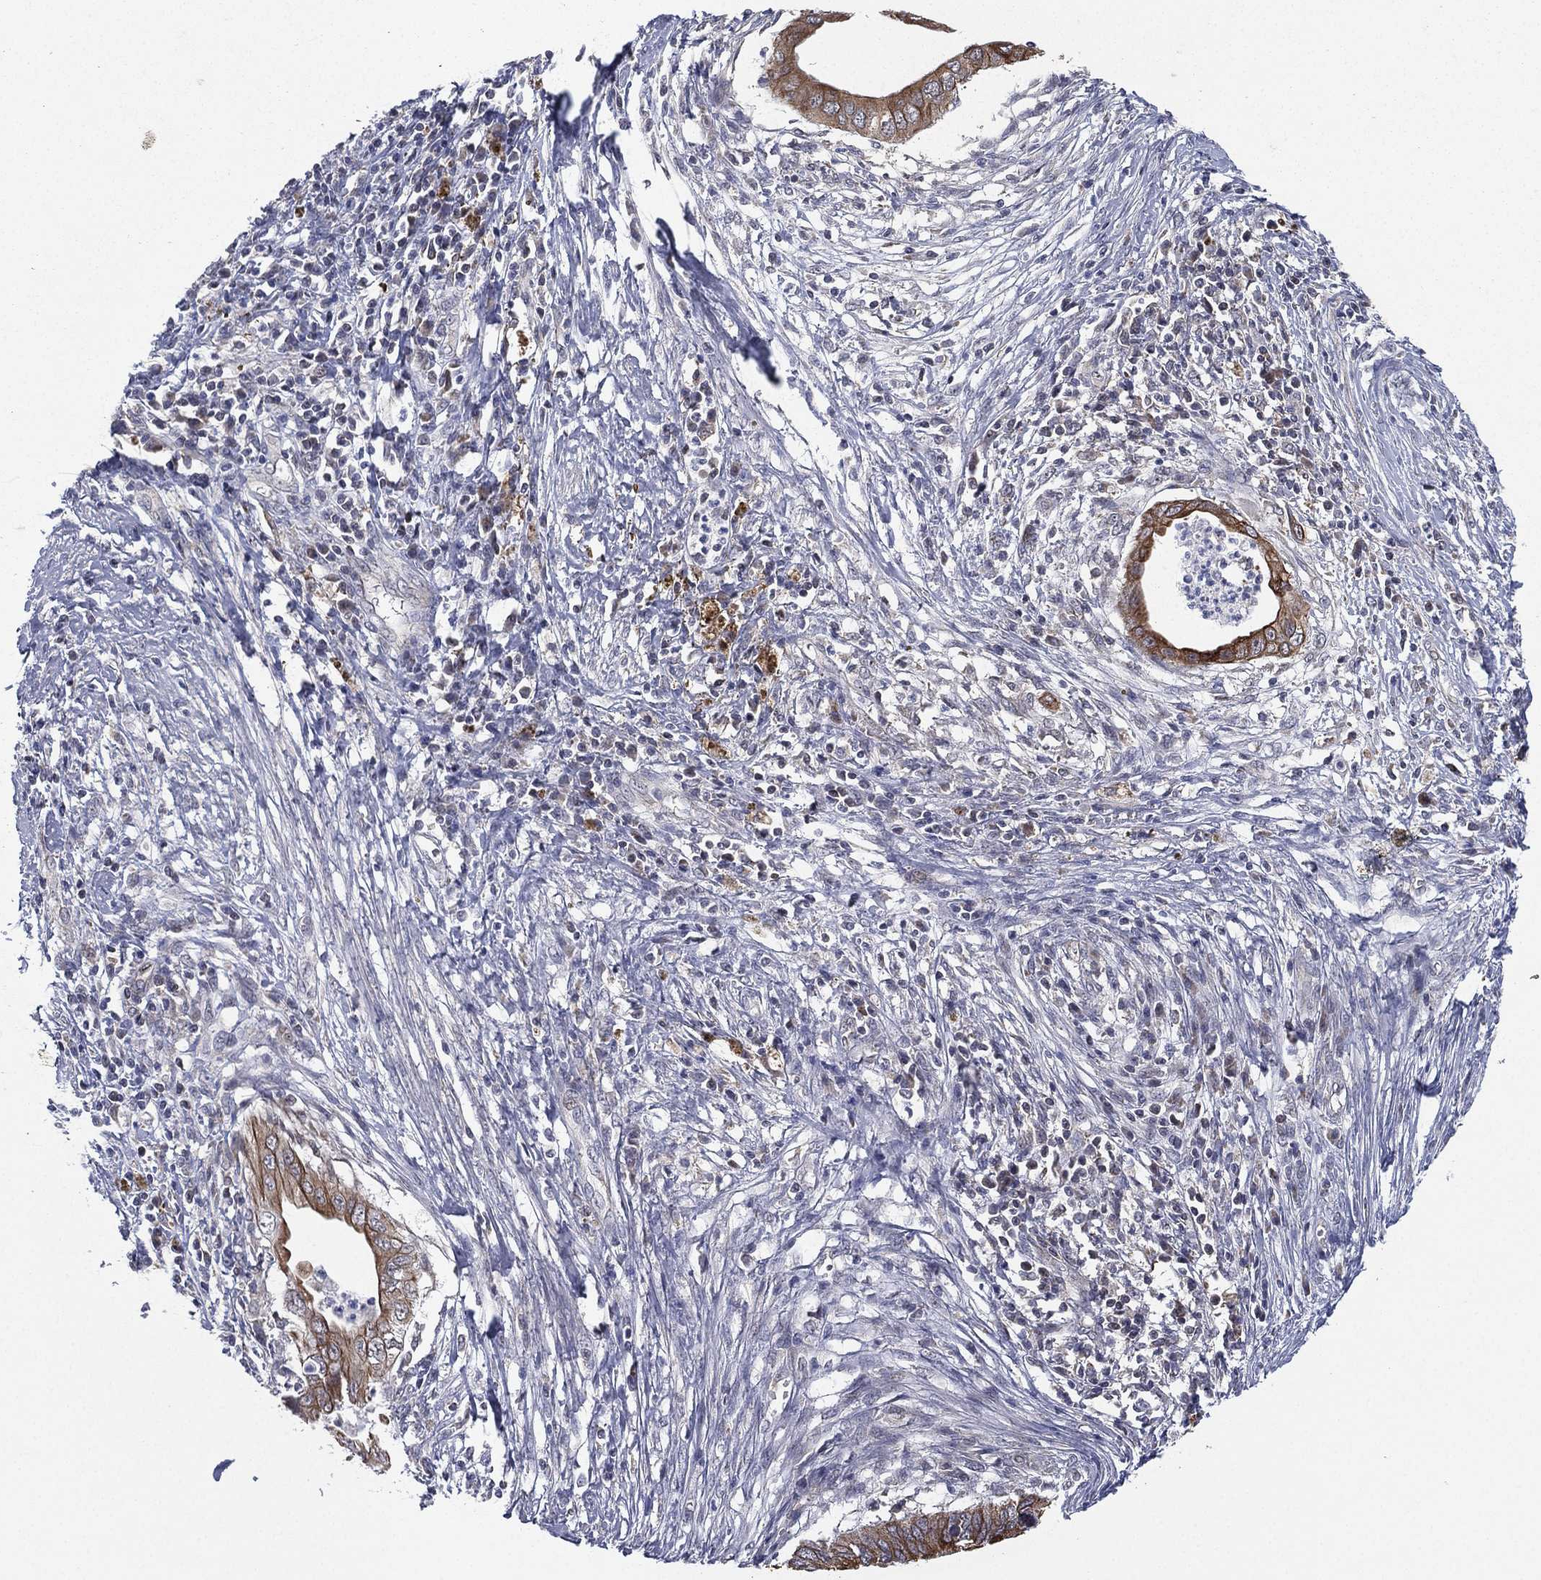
{"staining": {"intensity": "strong", "quantity": ">75%", "location": "cytoplasmic/membranous"}, "tissue": "cervical cancer", "cell_type": "Tumor cells", "image_type": "cancer", "snomed": [{"axis": "morphology", "description": "Adenocarcinoma, NOS"}, {"axis": "topography", "description": "Cervix"}], "caption": "Immunohistochemical staining of cervical cancer (adenocarcinoma) displays strong cytoplasmic/membranous protein positivity in about >75% of tumor cells.", "gene": "KAT14", "patient": {"sex": "female", "age": 42}}